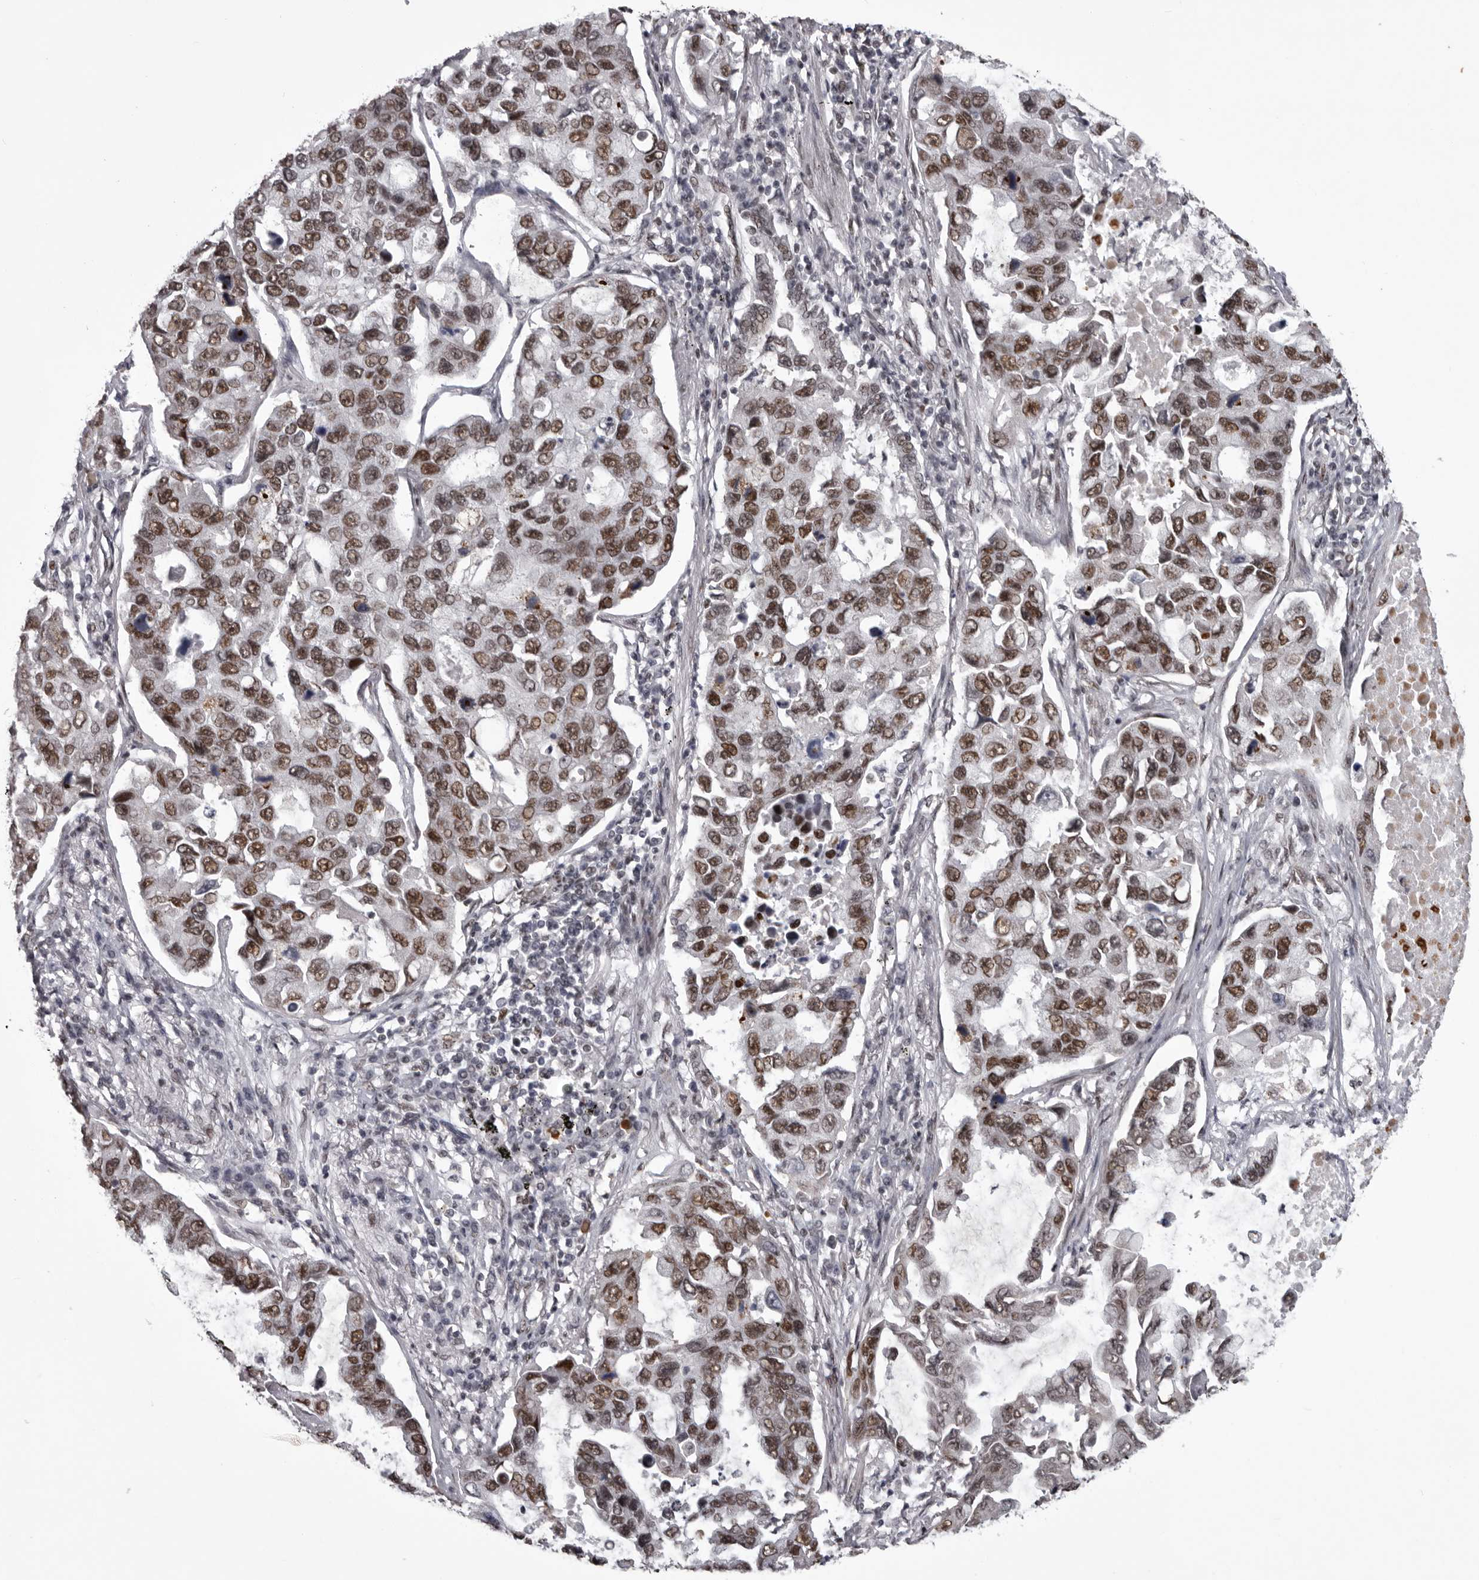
{"staining": {"intensity": "moderate", "quantity": ">75%", "location": "nuclear"}, "tissue": "lung cancer", "cell_type": "Tumor cells", "image_type": "cancer", "snomed": [{"axis": "morphology", "description": "Adenocarcinoma, NOS"}, {"axis": "topography", "description": "Lung"}], "caption": "Lung cancer was stained to show a protein in brown. There is medium levels of moderate nuclear expression in approximately >75% of tumor cells.", "gene": "NUMA1", "patient": {"sex": "male", "age": 64}}